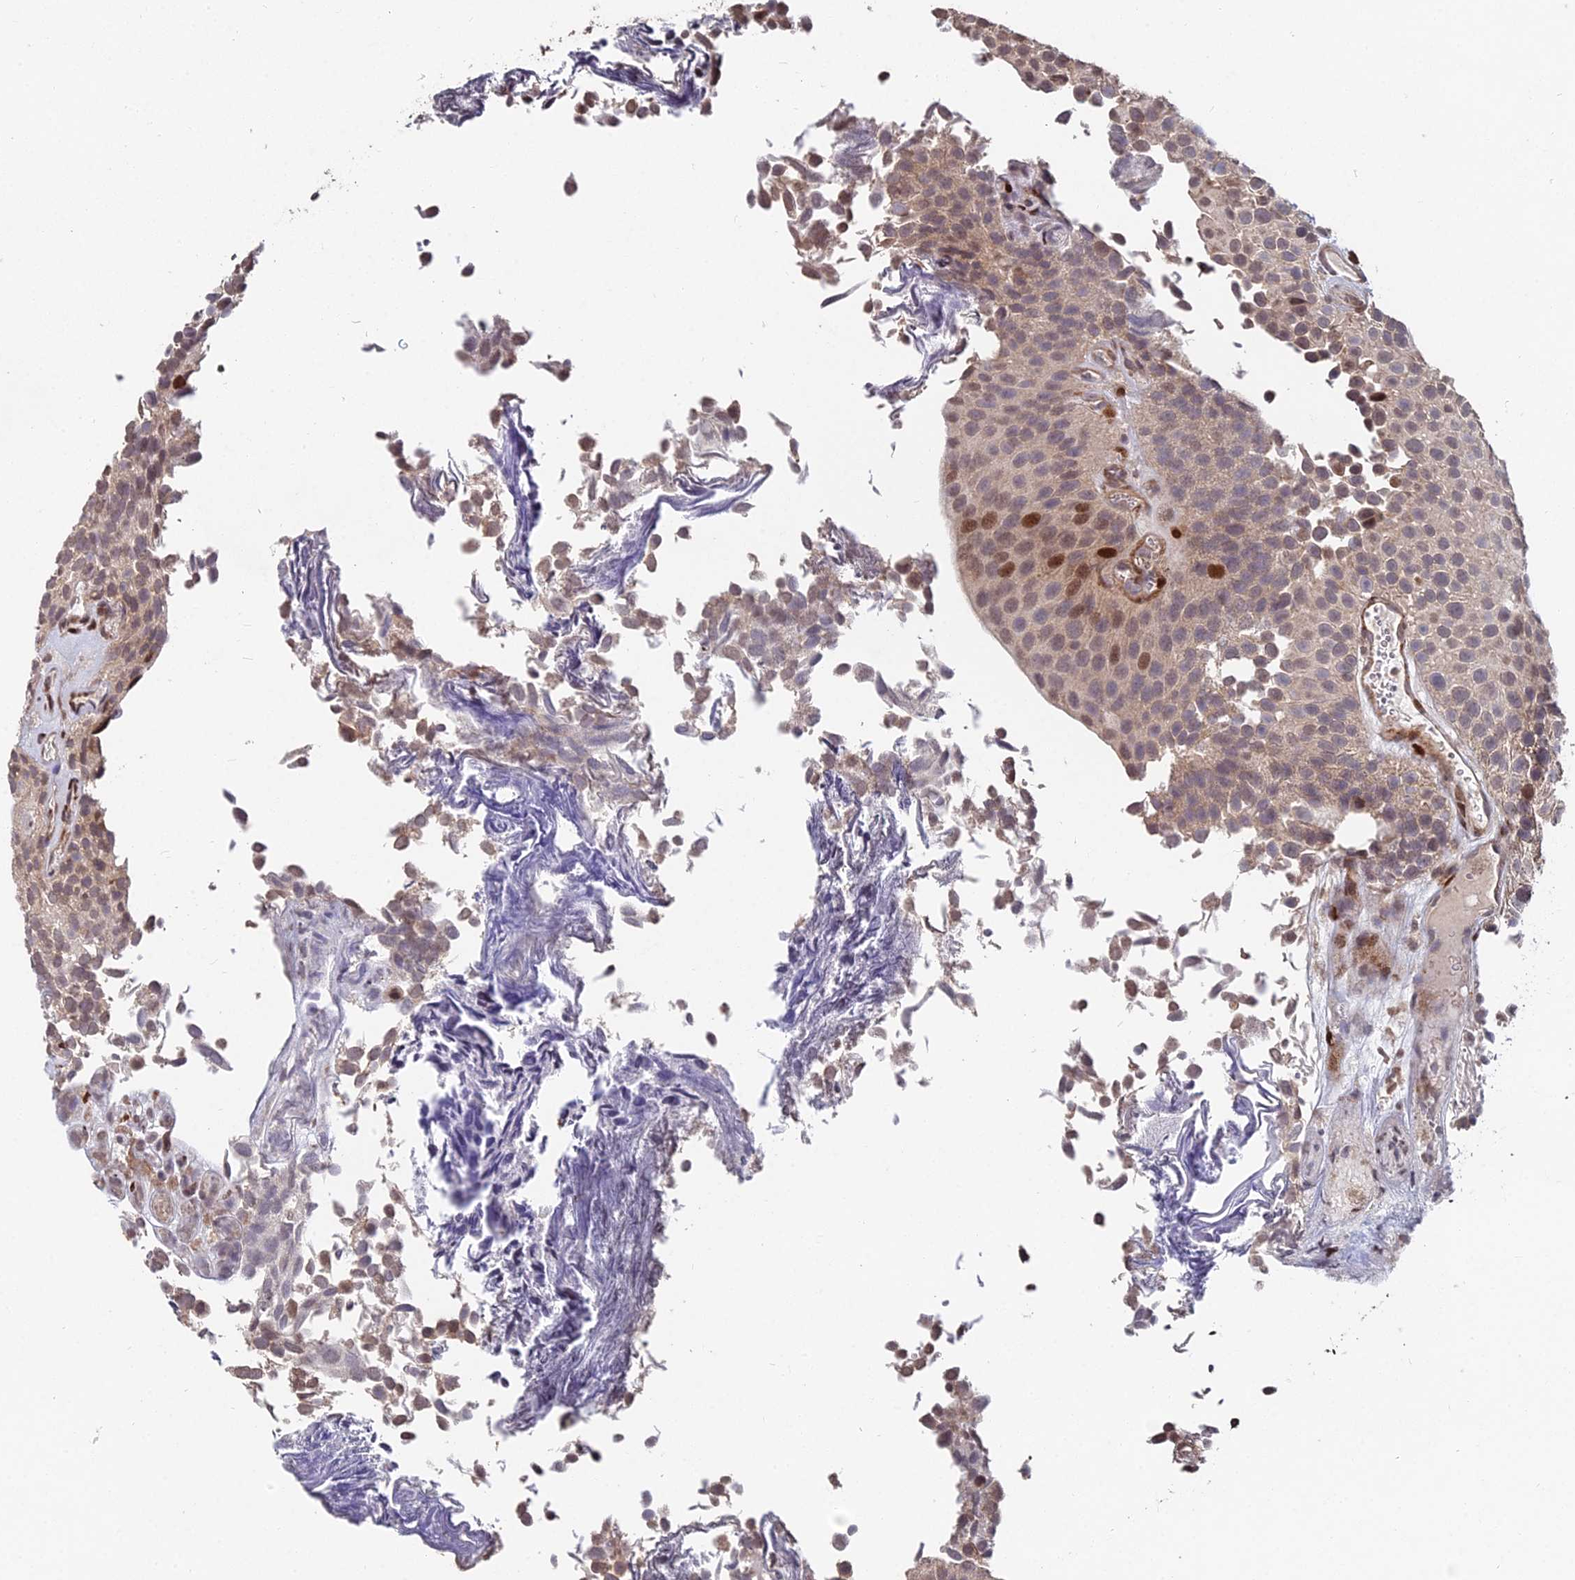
{"staining": {"intensity": "moderate", "quantity": ">75%", "location": "nuclear"}, "tissue": "urothelial cancer", "cell_type": "Tumor cells", "image_type": "cancer", "snomed": [{"axis": "morphology", "description": "Urothelial carcinoma, Low grade"}, {"axis": "topography", "description": "Urinary bladder"}], "caption": "Moderate nuclear expression for a protein is seen in approximately >75% of tumor cells of low-grade urothelial carcinoma using immunohistochemistry.", "gene": "RBMS2", "patient": {"sex": "male", "age": 89}}